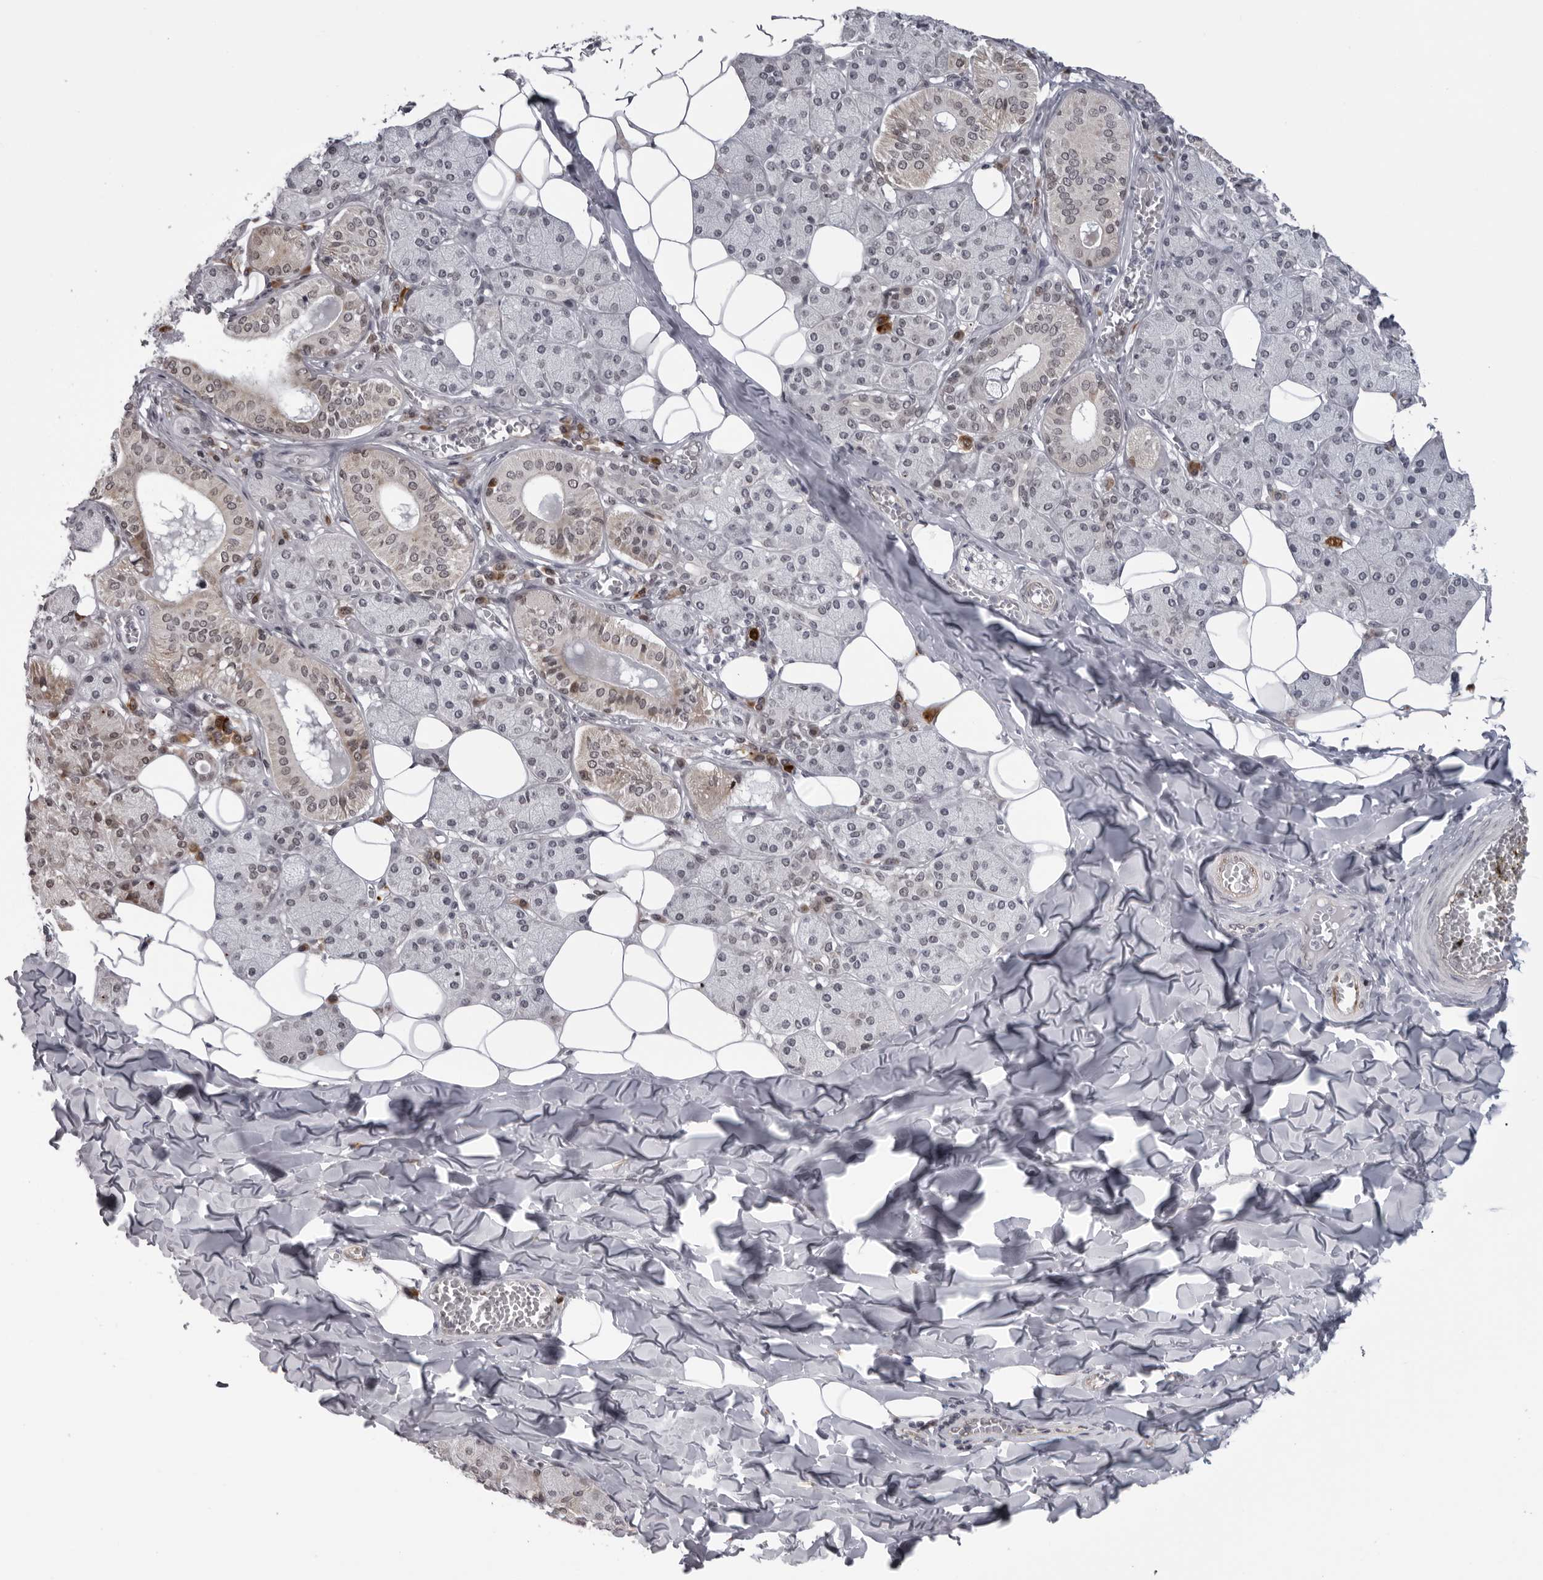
{"staining": {"intensity": "moderate", "quantity": "<25%", "location": "cytoplasmic/membranous"}, "tissue": "salivary gland", "cell_type": "Glandular cells", "image_type": "normal", "snomed": [{"axis": "morphology", "description": "Normal tissue, NOS"}, {"axis": "topography", "description": "Salivary gland"}], "caption": "Immunohistochemistry (IHC) (DAB (3,3'-diaminobenzidine)) staining of unremarkable salivary gland displays moderate cytoplasmic/membranous protein staining in about <25% of glandular cells. The protein is shown in brown color, while the nuclei are stained blue.", "gene": "GCSAML", "patient": {"sex": "female", "age": 33}}